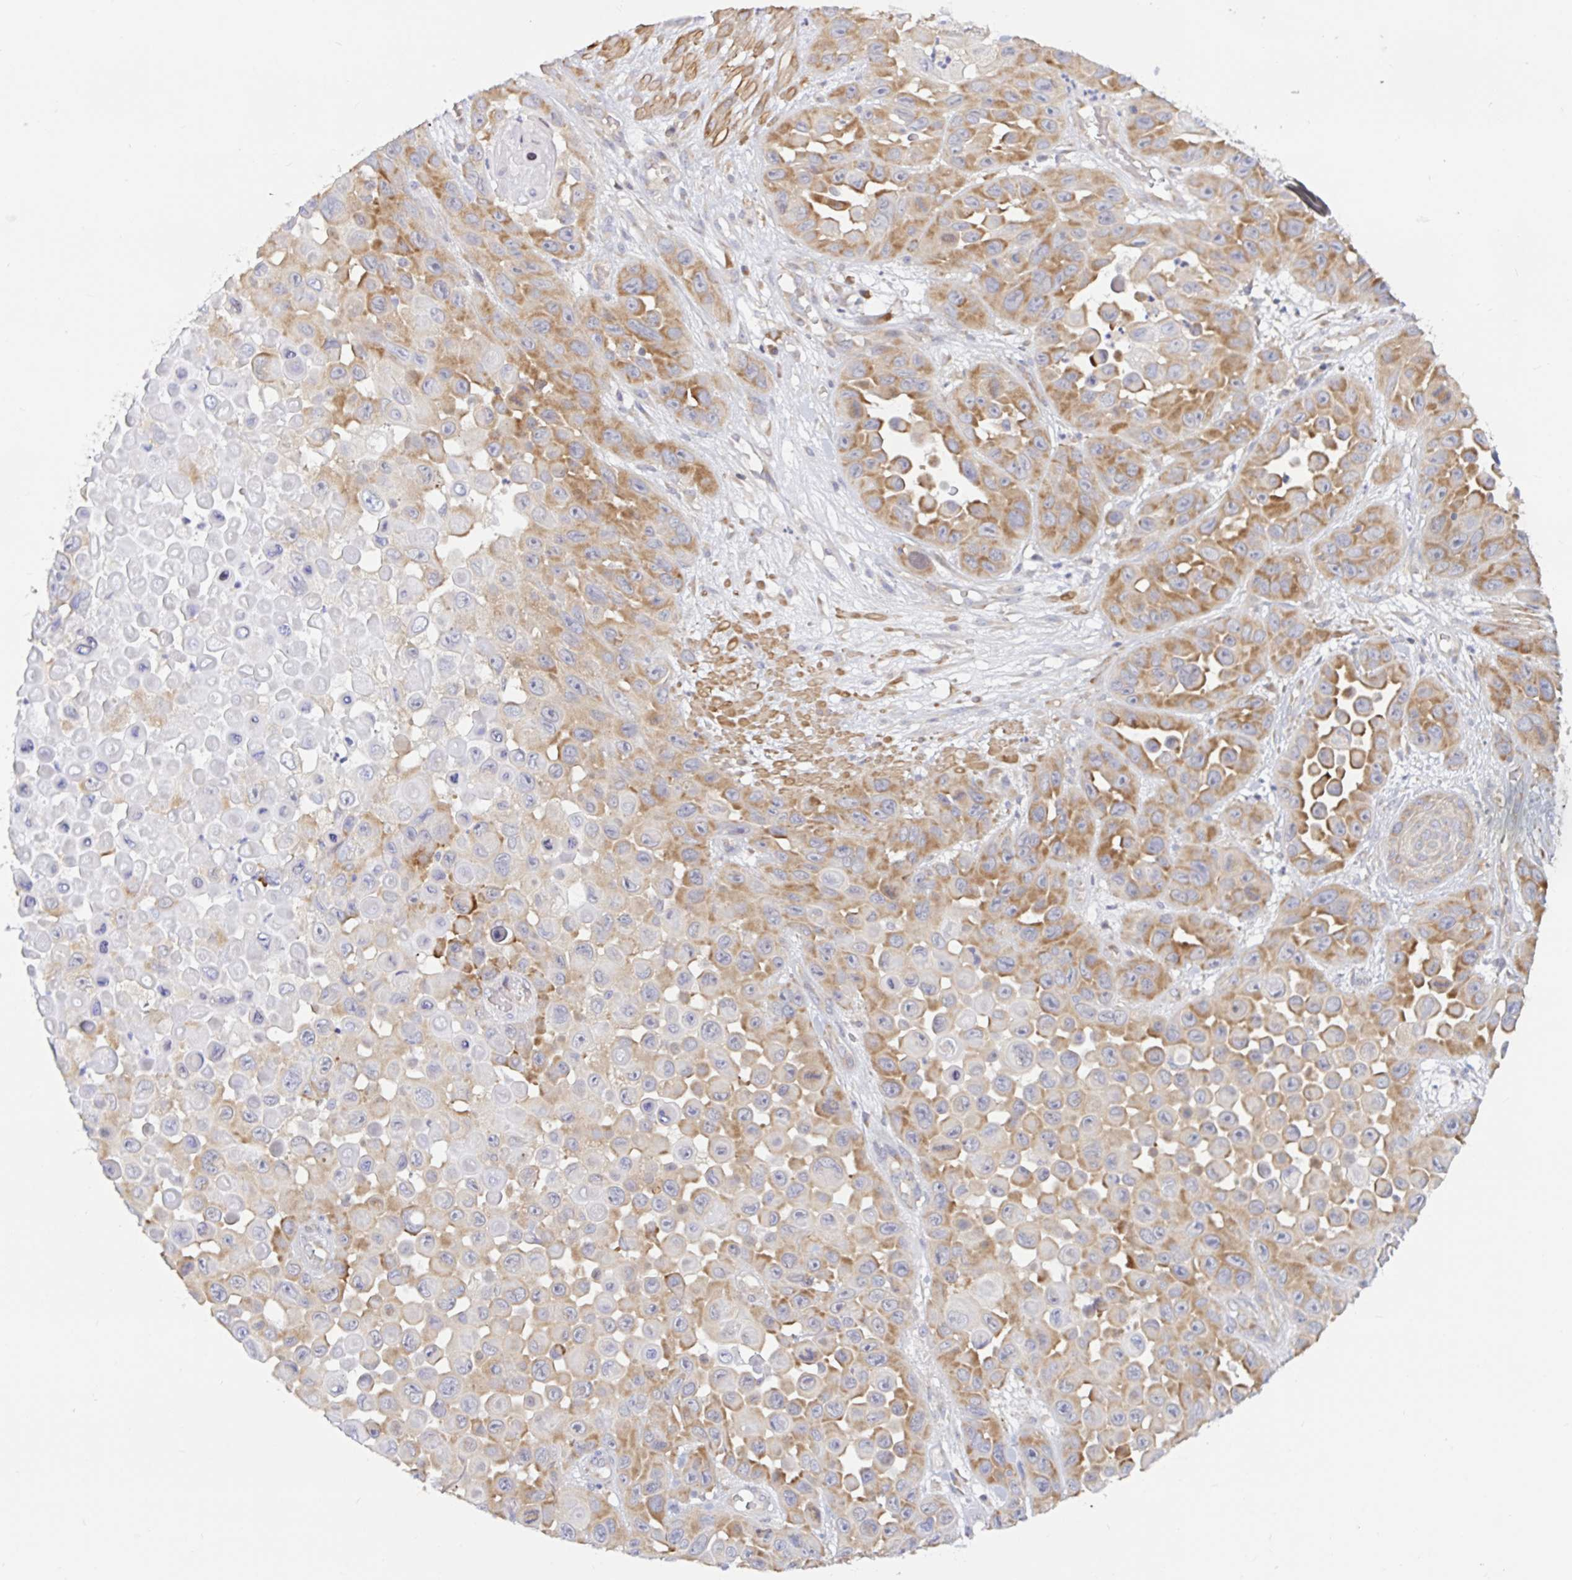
{"staining": {"intensity": "moderate", "quantity": "25%-75%", "location": "cytoplasmic/membranous"}, "tissue": "skin cancer", "cell_type": "Tumor cells", "image_type": "cancer", "snomed": [{"axis": "morphology", "description": "Squamous cell carcinoma, NOS"}, {"axis": "topography", "description": "Skin"}], "caption": "Protein staining demonstrates moderate cytoplasmic/membranous expression in about 25%-75% of tumor cells in squamous cell carcinoma (skin).", "gene": "LARP1", "patient": {"sex": "male", "age": 81}}